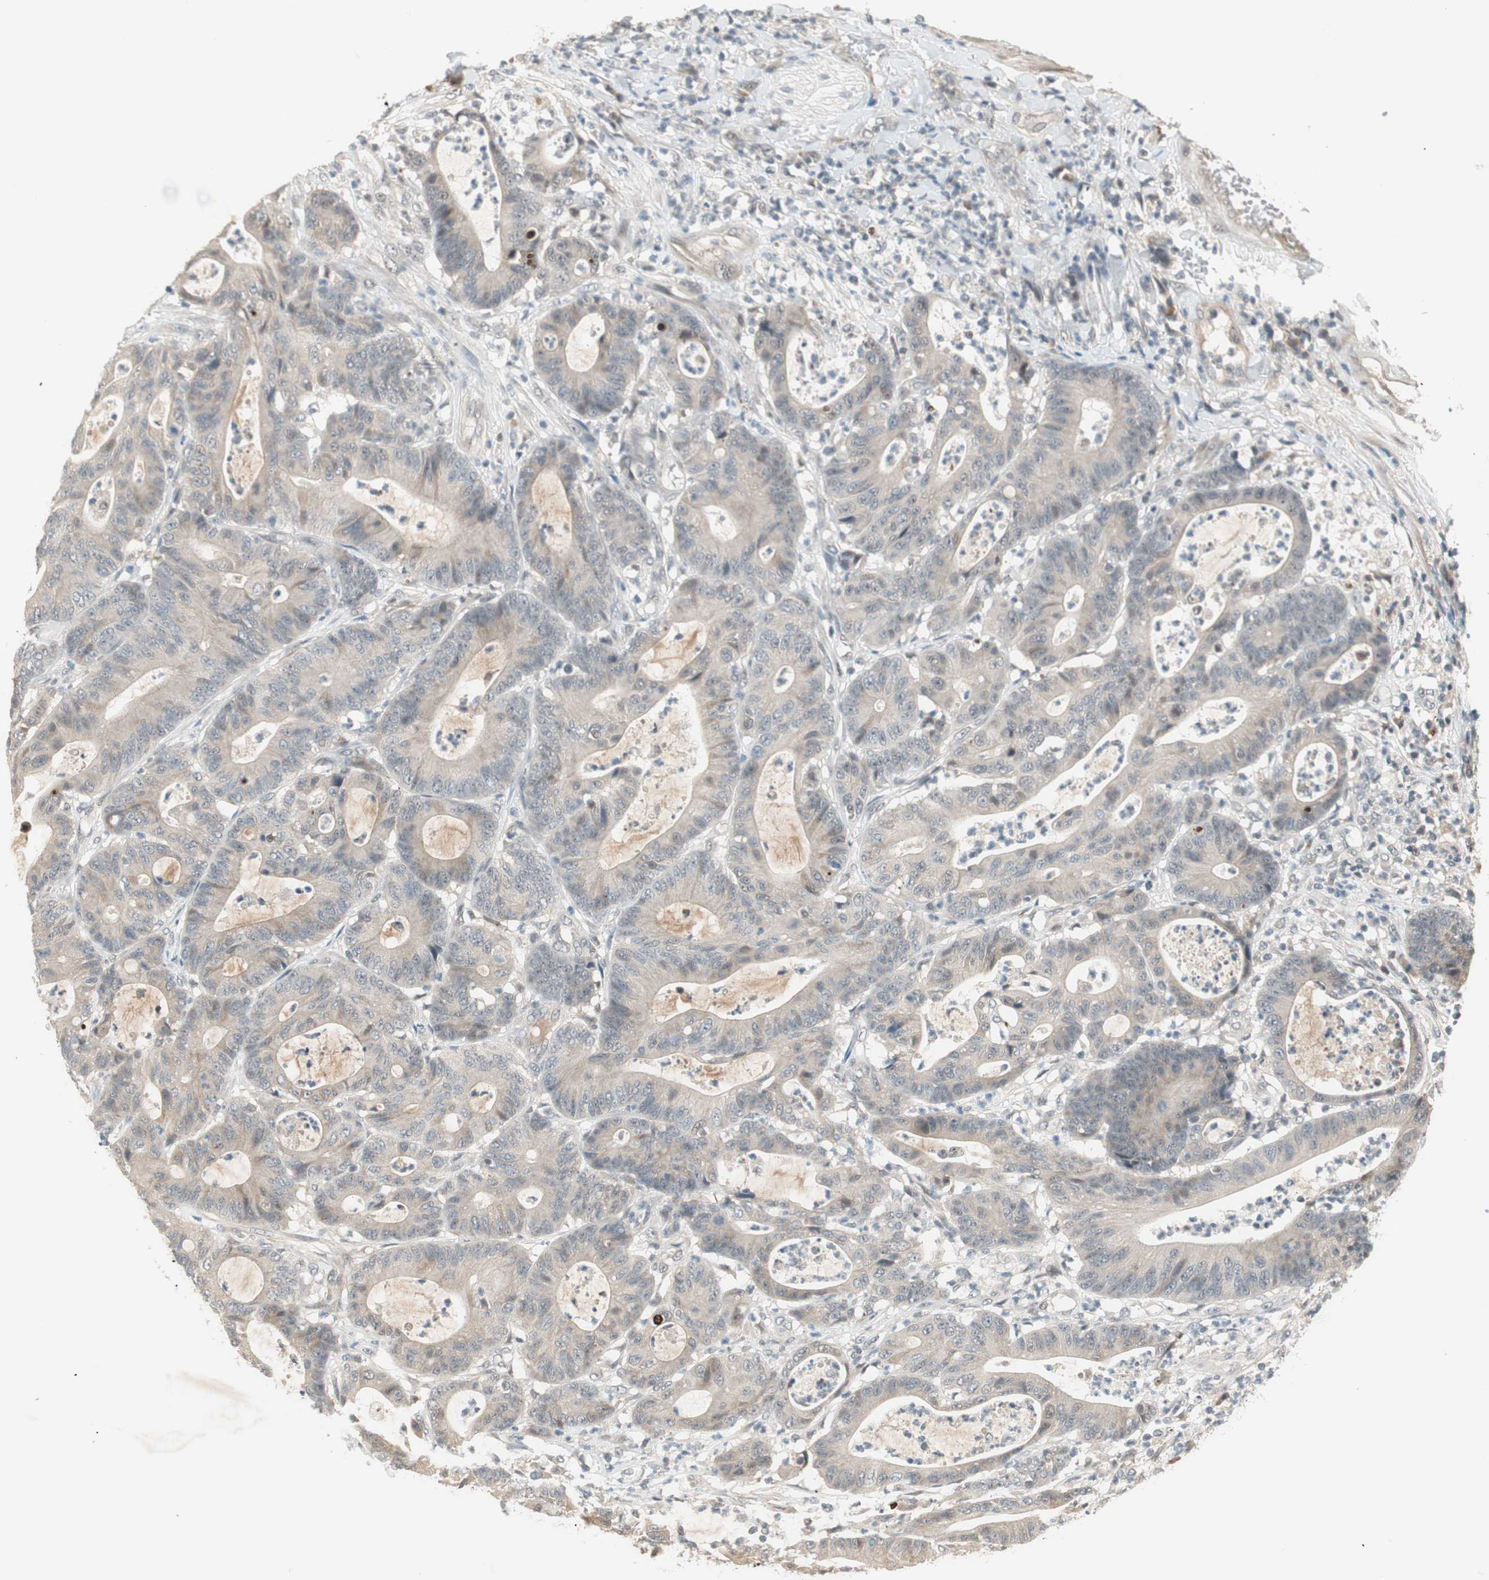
{"staining": {"intensity": "weak", "quantity": "25%-75%", "location": "cytoplasmic/membranous"}, "tissue": "colorectal cancer", "cell_type": "Tumor cells", "image_type": "cancer", "snomed": [{"axis": "morphology", "description": "Adenocarcinoma, NOS"}, {"axis": "topography", "description": "Colon"}], "caption": "Weak cytoplasmic/membranous positivity is present in approximately 25%-75% of tumor cells in adenocarcinoma (colorectal).", "gene": "RNGTT", "patient": {"sex": "female", "age": 84}}